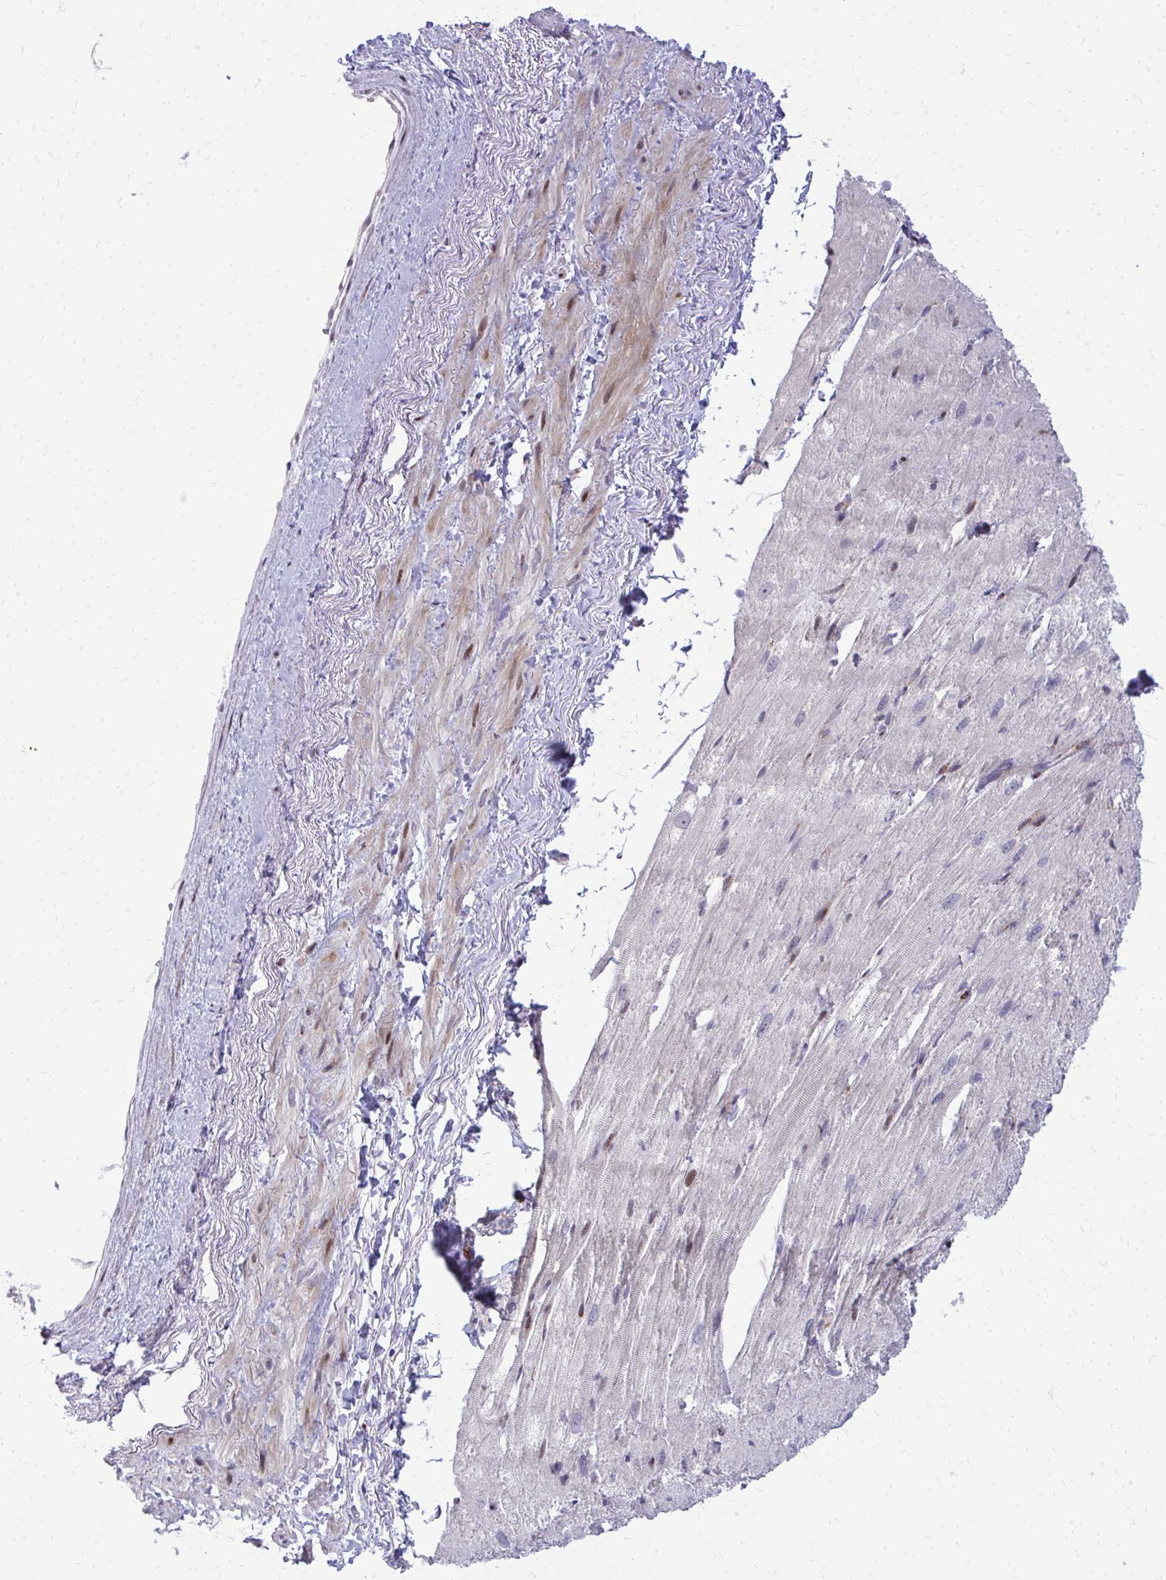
{"staining": {"intensity": "weak", "quantity": "<25%", "location": "cytoplasmic/membranous"}, "tissue": "heart muscle", "cell_type": "Cardiomyocytes", "image_type": "normal", "snomed": [{"axis": "morphology", "description": "Normal tissue, NOS"}, {"axis": "topography", "description": "Heart"}], "caption": "Immunohistochemistry photomicrograph of benign human heart muscle stained for a protein (brown), which shows no staining in cardiomyocytes. Nuclei are stained in blue.", "gene": "DLX4", "patient": {"sex": "male", "age": 62}}